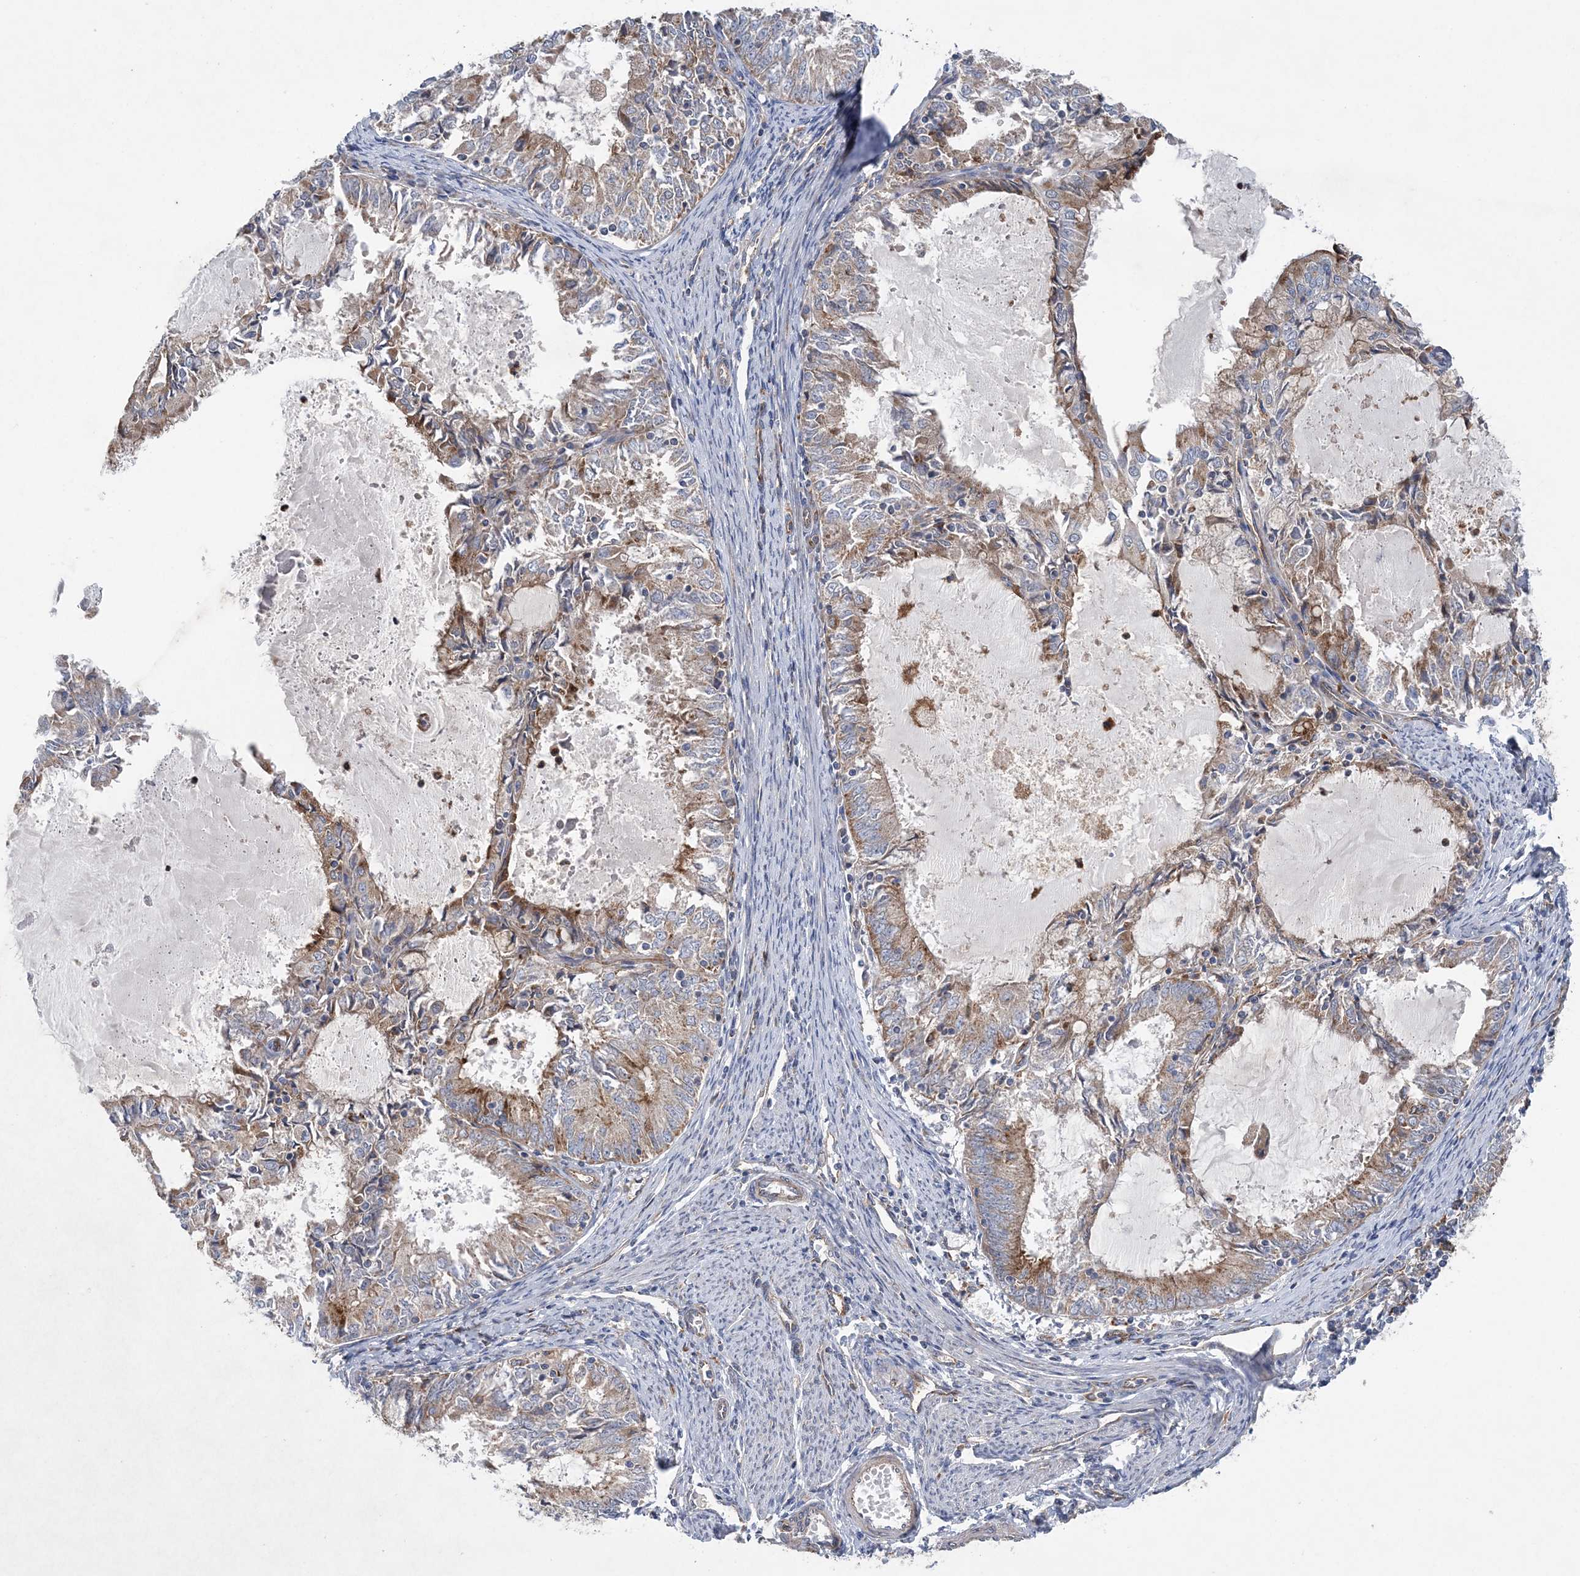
{"staining": {"intensity": "moderate", "quantity": "<25%", "location": "cytoplasmic/membranous"}, "tissue": "endometrial cancer", "cell_type": "Tumor cells", "image_type": "cancer", "snomed": [{"axis": "morphology", "description": "Adenocarcinoma, NOS"}, {"axis": "topography", "description": "Endometrium"}], "caption": "The photomicrograph demonstrates immunohistochemical staining of endometrial cancer. There is moderate cytoplasmic/membranous staining is appreciated in approximately <25% of tumor cells.", "gene": "PTTG1IP", "patient": {"sex": "female", "age": 57}}